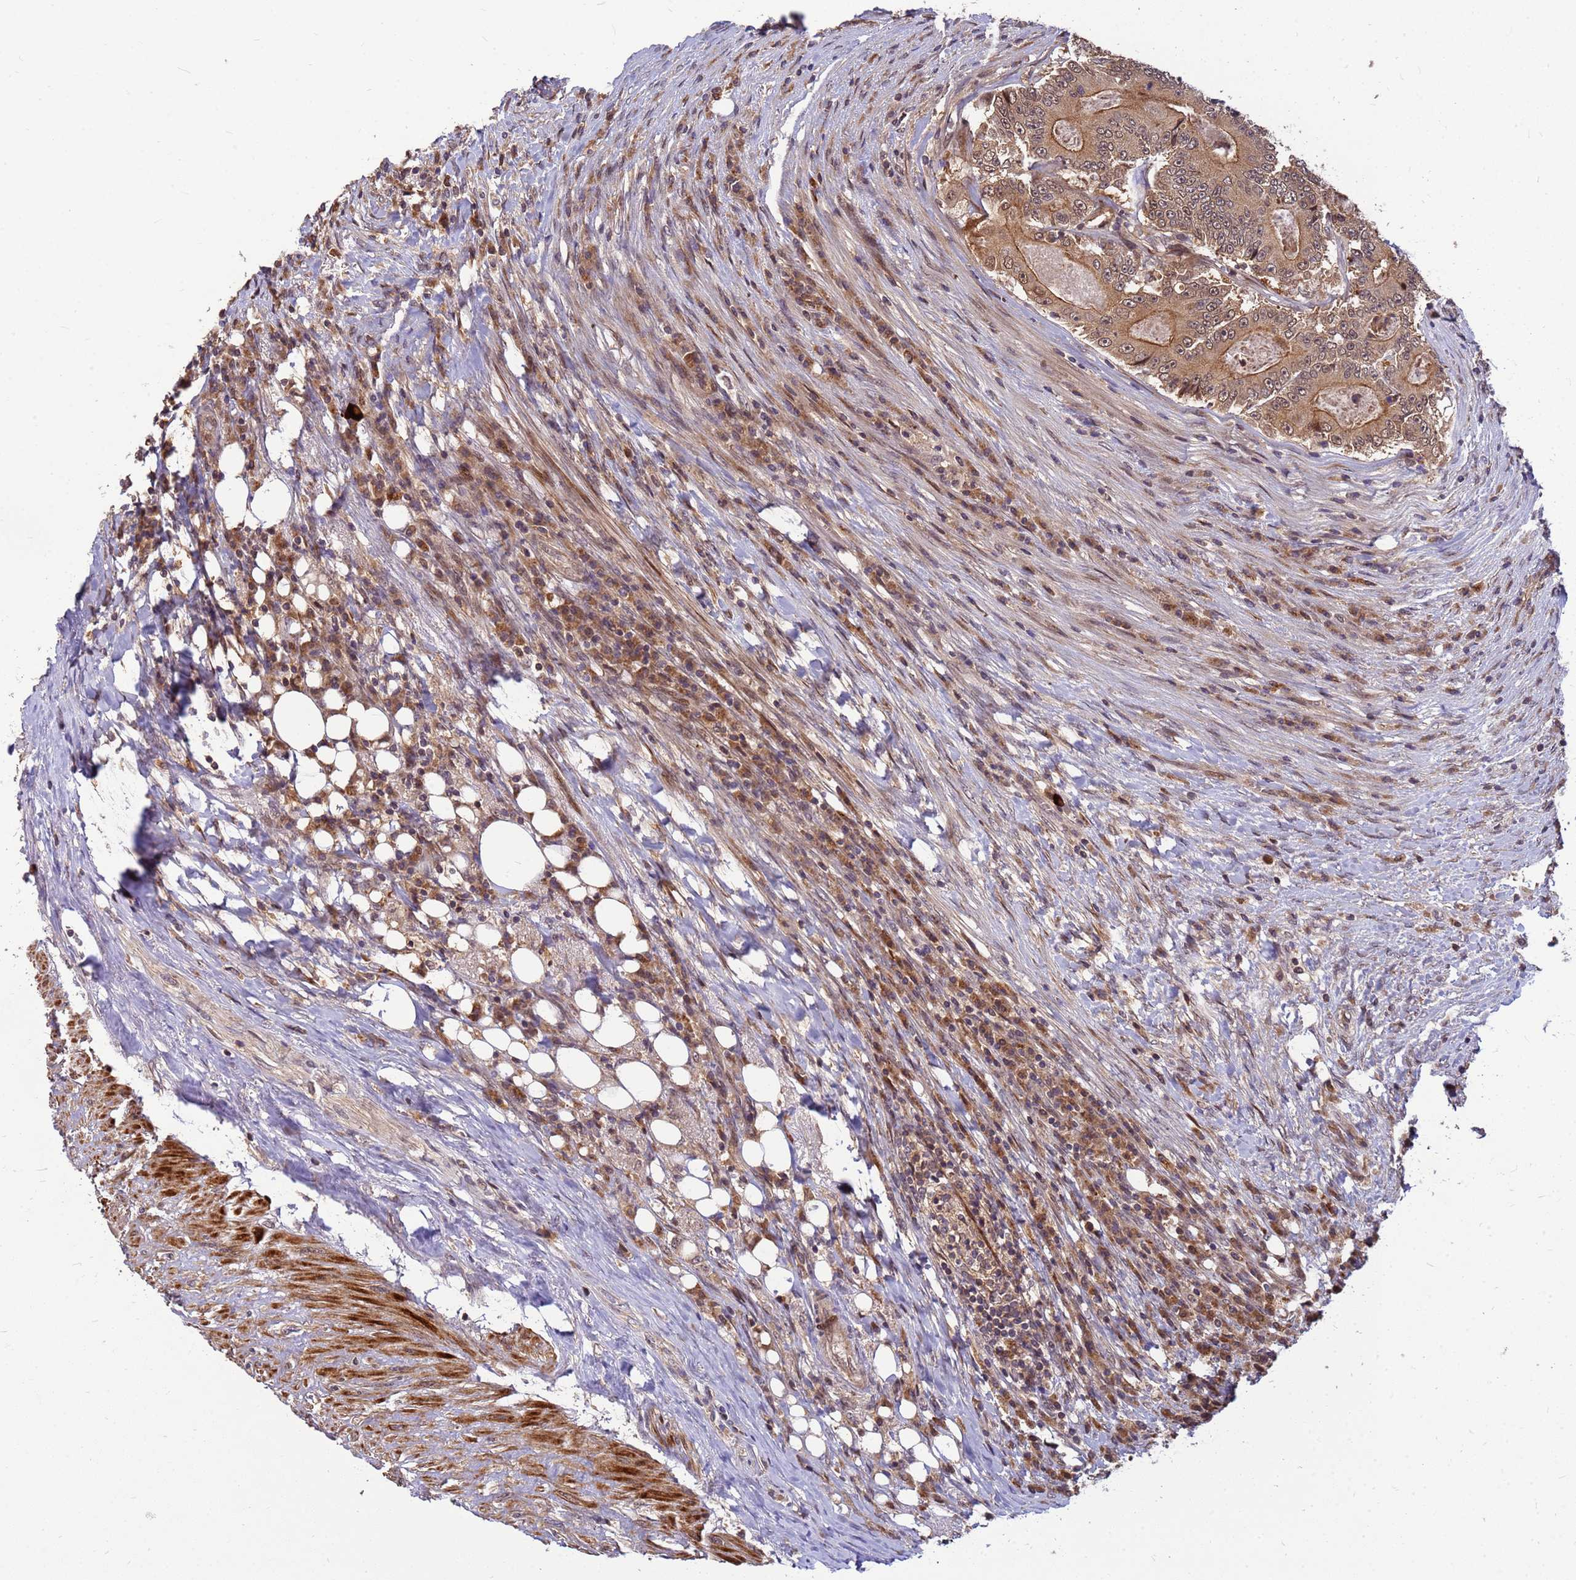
{"staining": {"intensity": "moderate", "quantity": ">75%", "location": "cytoplasmic/membranous,nuclear"}, "tissue": "colorectal cancer", "cell_type": "Tumor cells", "image_type": "cancer", "snomed": [{"axis": "morphology", "description": "Adenocarcinoma, NOS"}, {"axis": "topography", "description": "Colon"}], "caption": "Human colorectal adenocarcinoma stained for a protein (brown) shows moderate cytoplasmic/membranous and nuclear positive positivity in about >75% of tumor cells.", "gene": "DUS4L", "patient": {"sex": "male", "age": 83}}